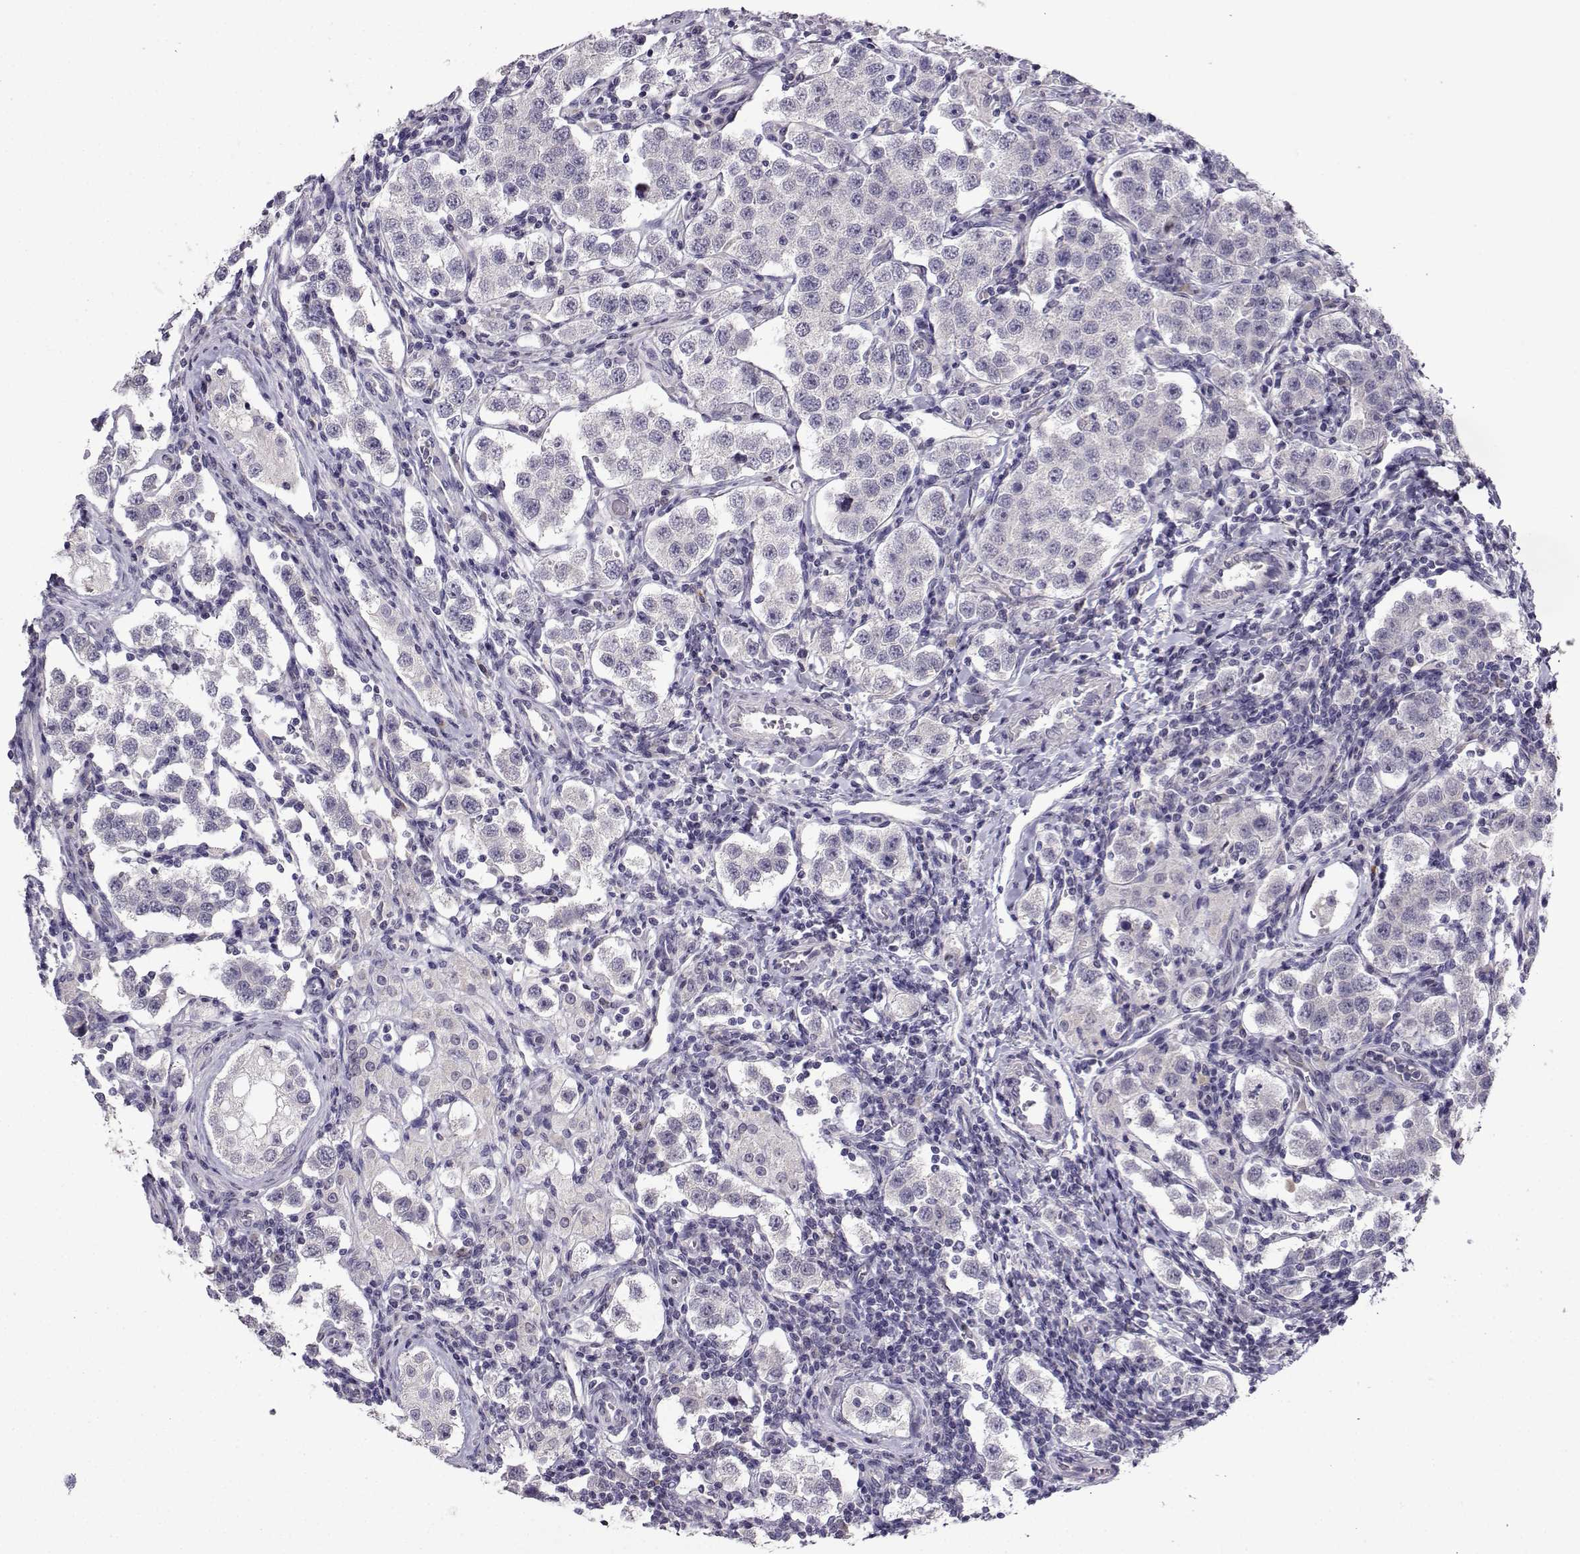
{"staining": {"intensity": "negative", "quantity": "none", "location": "none"}, "tissue": "testis cancer", "cell_type": "Tumor cells", "image_type": "cancer", "snomed": [{"axis": "morphology", "description": "Seminoma, NOS"}, {"axis": "topography", "description": "Testis"}], "caption": "Immunohistochemistry (IHC) photomicrograph of neoplastic tissue: human testis cancer (seminoma) stained with DAB (3,3'-diaminobenzidine) reveals no significant protein staining in tumor cells.", "gene": "CRYBB1", "patient": {"sex": "male", "age": 37}}